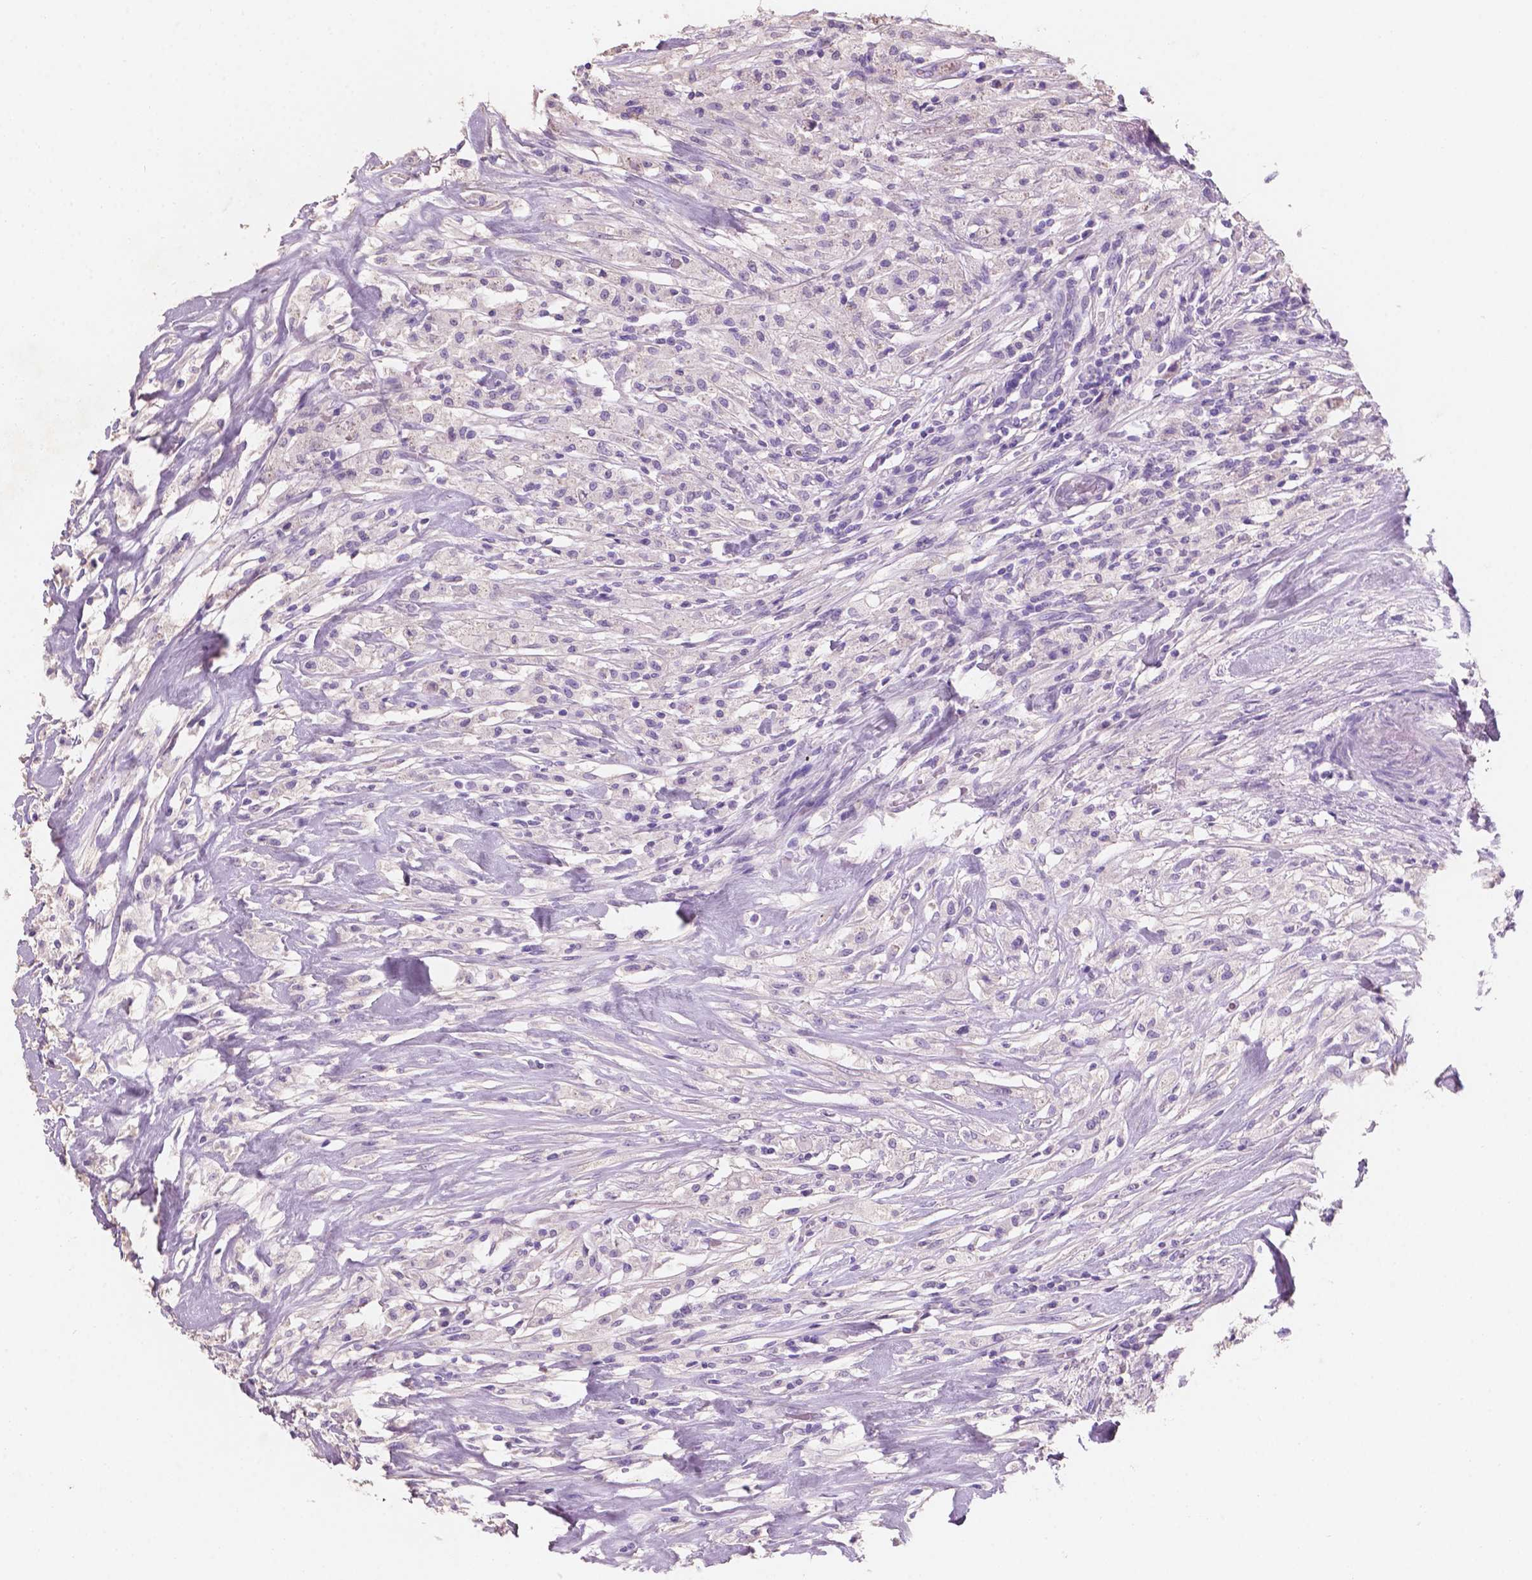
{"staining": {"intensity": "negative", "quantity": "none", "location": "none"}, "tissue": "testis cancer", "cell_type": "Tumor cells", "image_type": "cancer", "snomed": [{"axis": "morphology", "description": "Necrosis, NOS"}, {"axis": "morphology", "description": "Carcinoma, Embryonal, NOS"}, {"axis": "topography", "description": "Testis"}], "caption": "Tumor cells are negative for brown protein staining in testis cancer (embryonal carcinoma).", "gene": "SBSN", "patient": {"sex": "male", "age": 19}}